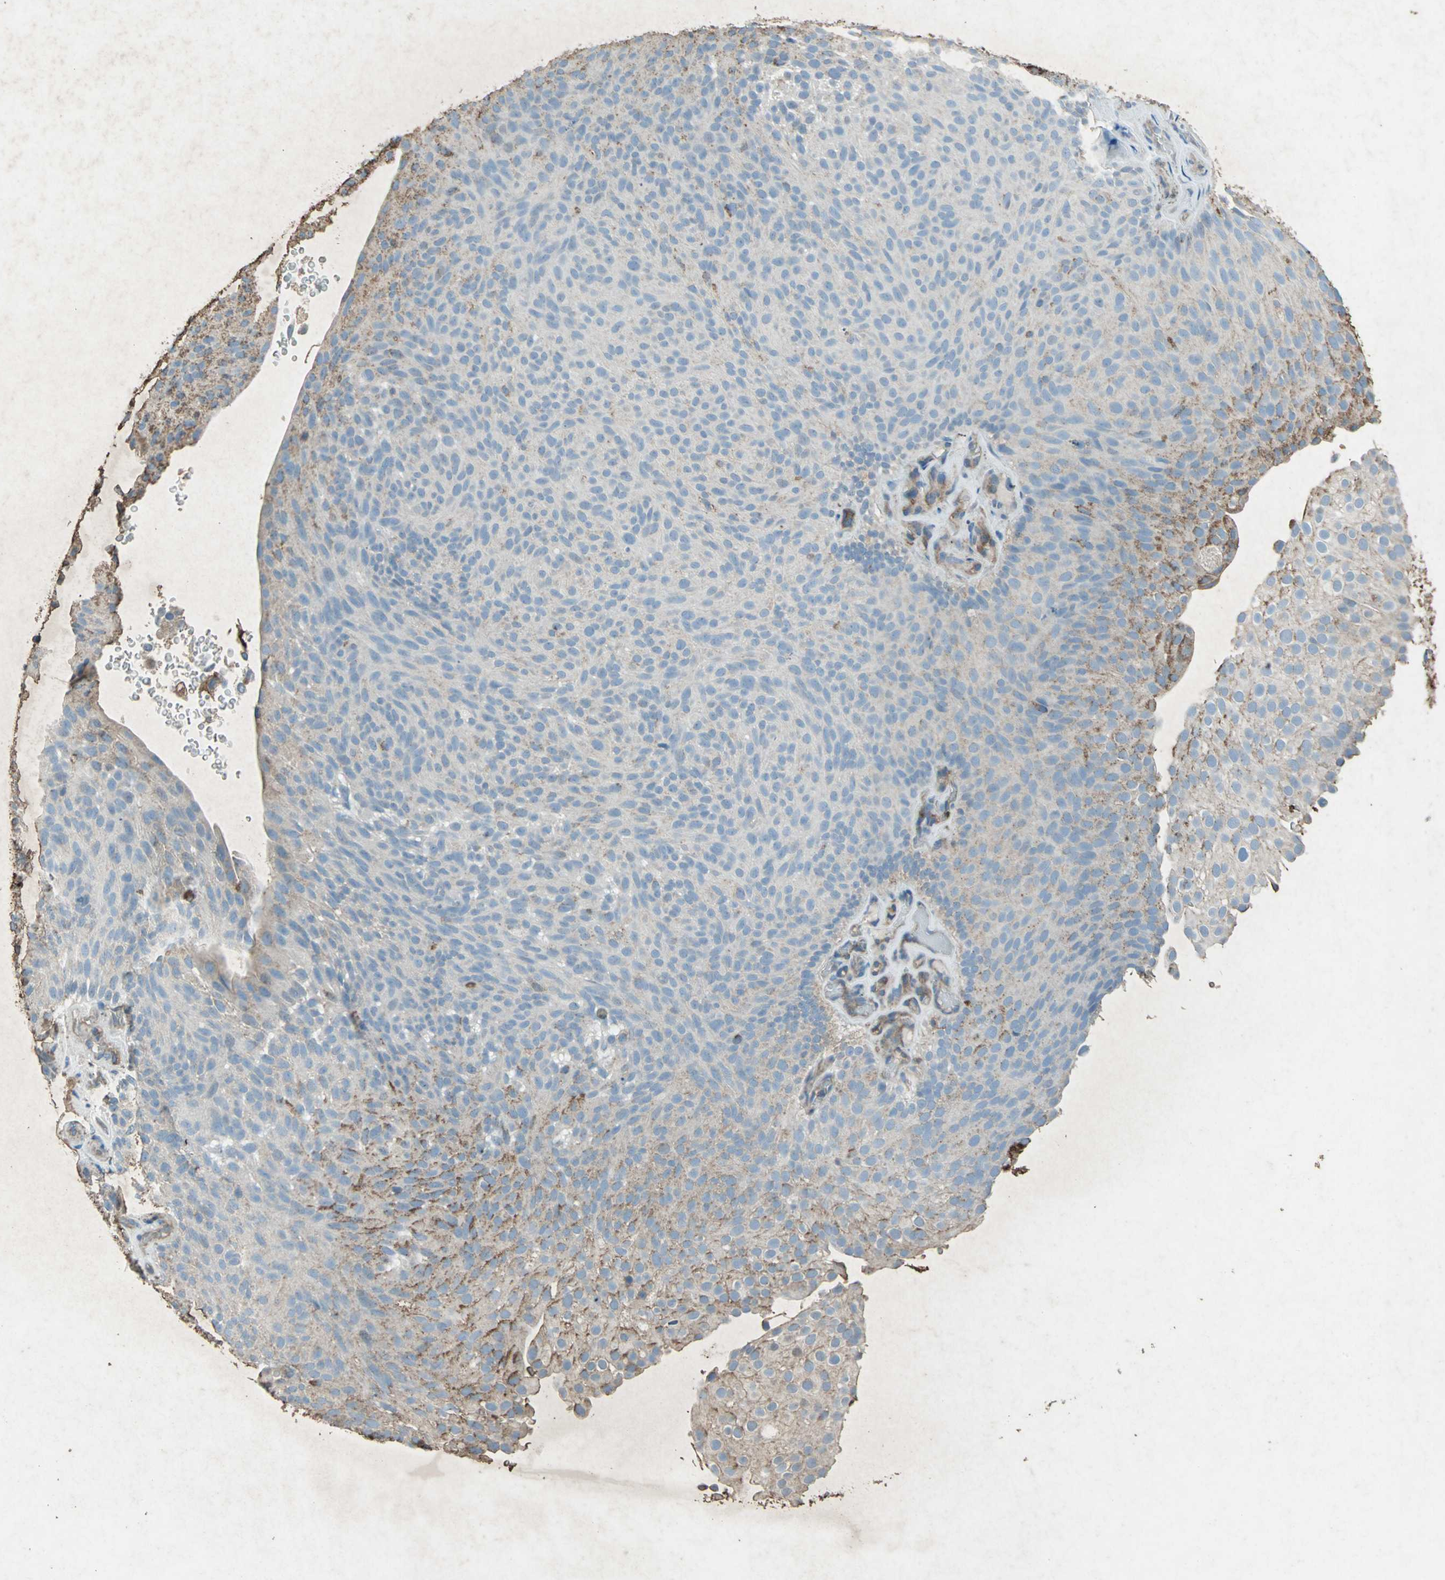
{"staining": {"intensity": "weak", "quantity": "25%-75%", "location": "cytoplasmic/membranous"}, "tissue": "urothelial cancer", "cell_type": "Tumor cells", "image_type": "cancer", "snomed": [{"axis": "morphology", "description": "Urothelial carcinoma, Low grade"}, {"axis": "topography", "description": "Urinary bladder"}], "caption": "Brown immunohistochemical staining in urothelial cancer reveals weak cytoplasmic/membranous positivity in approximately 25%-75% of tumor cells. (Brightfield microscopy of DAB IHC at high magnification).", "gene": "CCR6", "patient": {"sex": "male", "age": 78}}